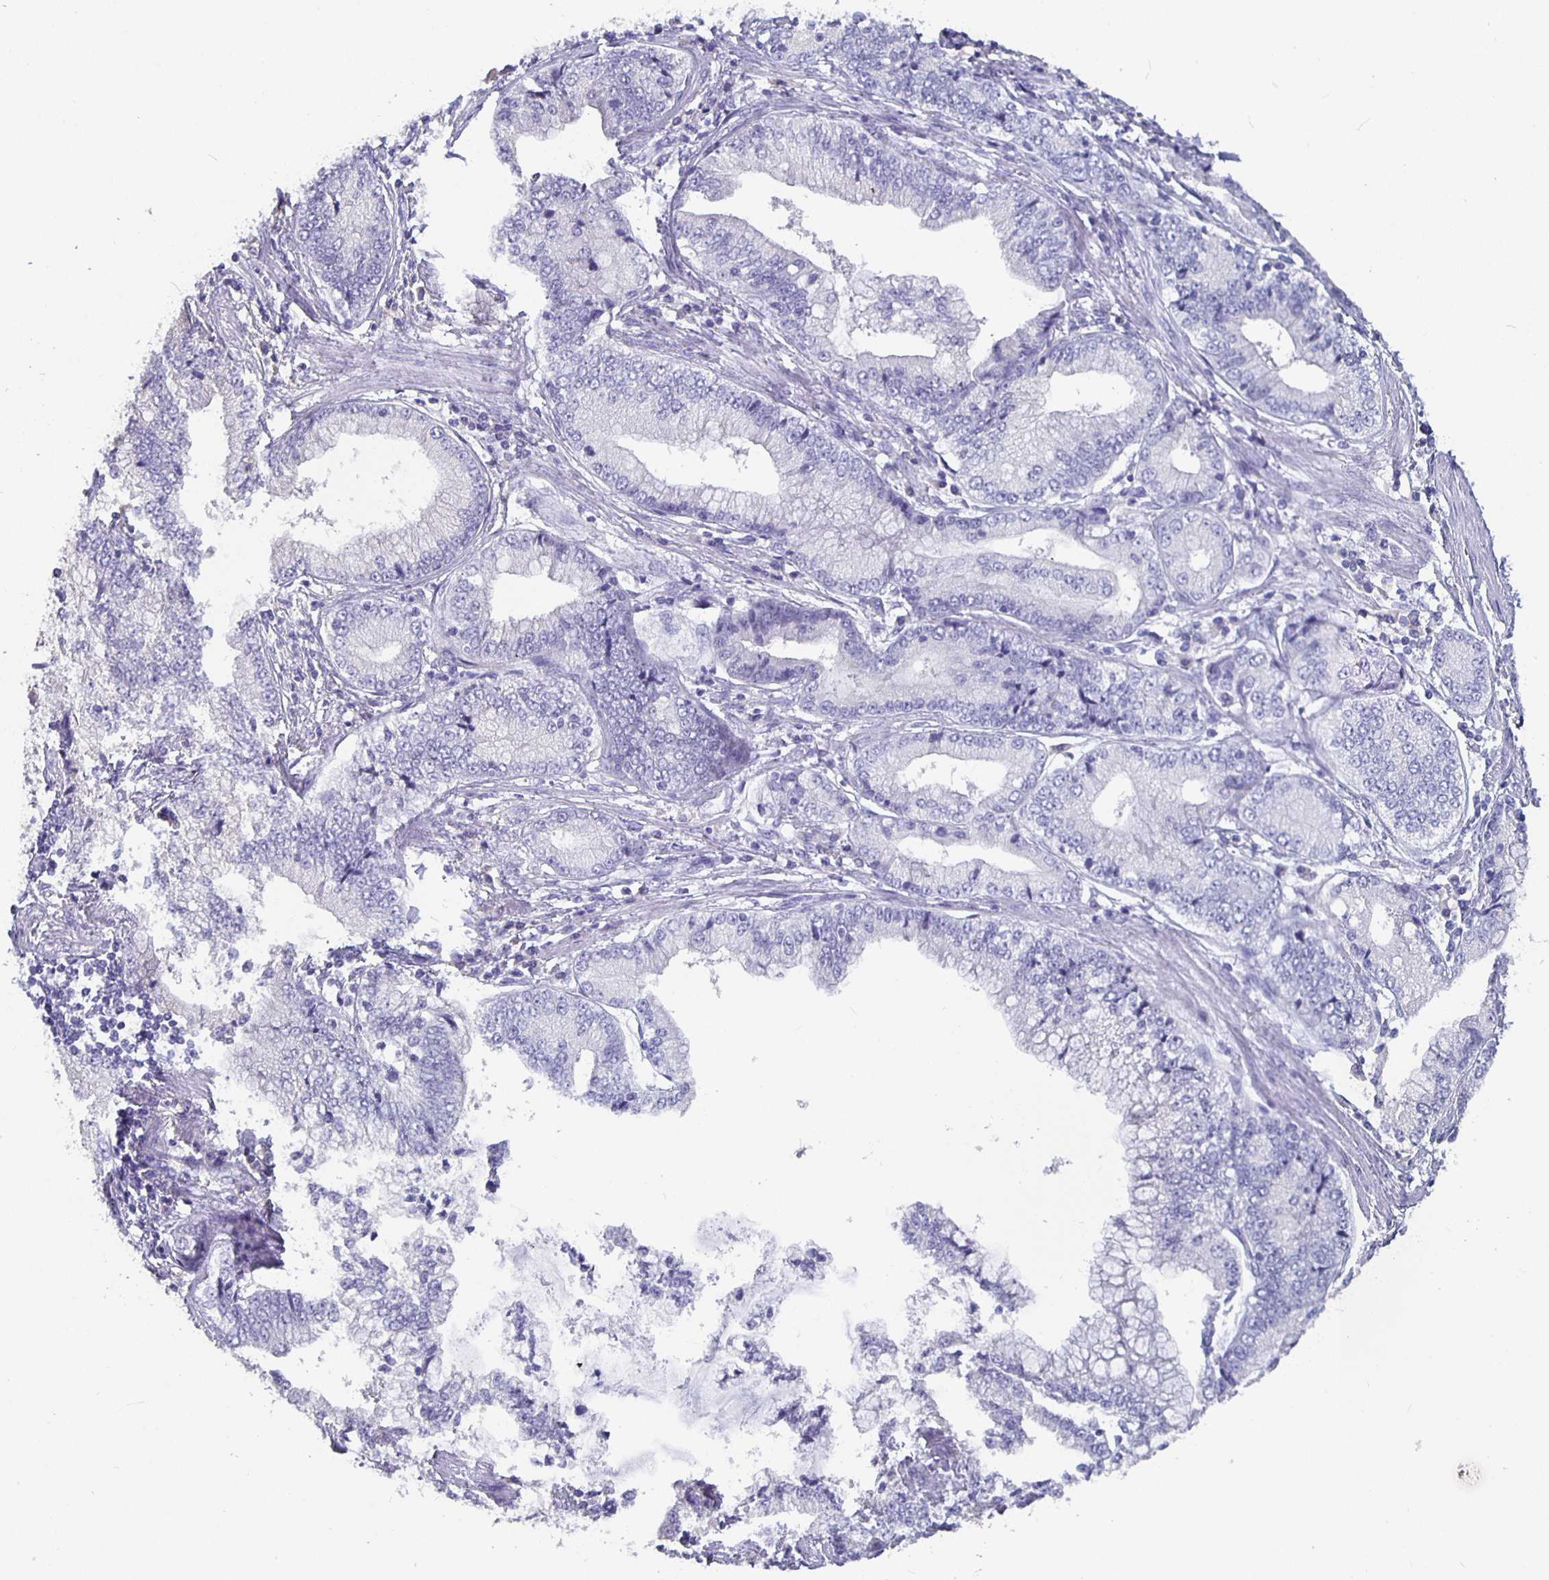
{"staining": {"intensity": "negative", "quantity": "none", "location": "none"}, "tissue": "stomach cancer", "cell_type": "Tumor cells", "image_type": "cancer", "snomed": [{"axis": "morphology", "description": "Adenocarcinoma, NOS"}, {"axis": "topography", "description": "Stomach, upper"}], "caption": "Tumor cells show no significant expression in stomach adenocarcinoma.", "gene": "GPX4", "patient": {"sex": "female", "age": 74}}